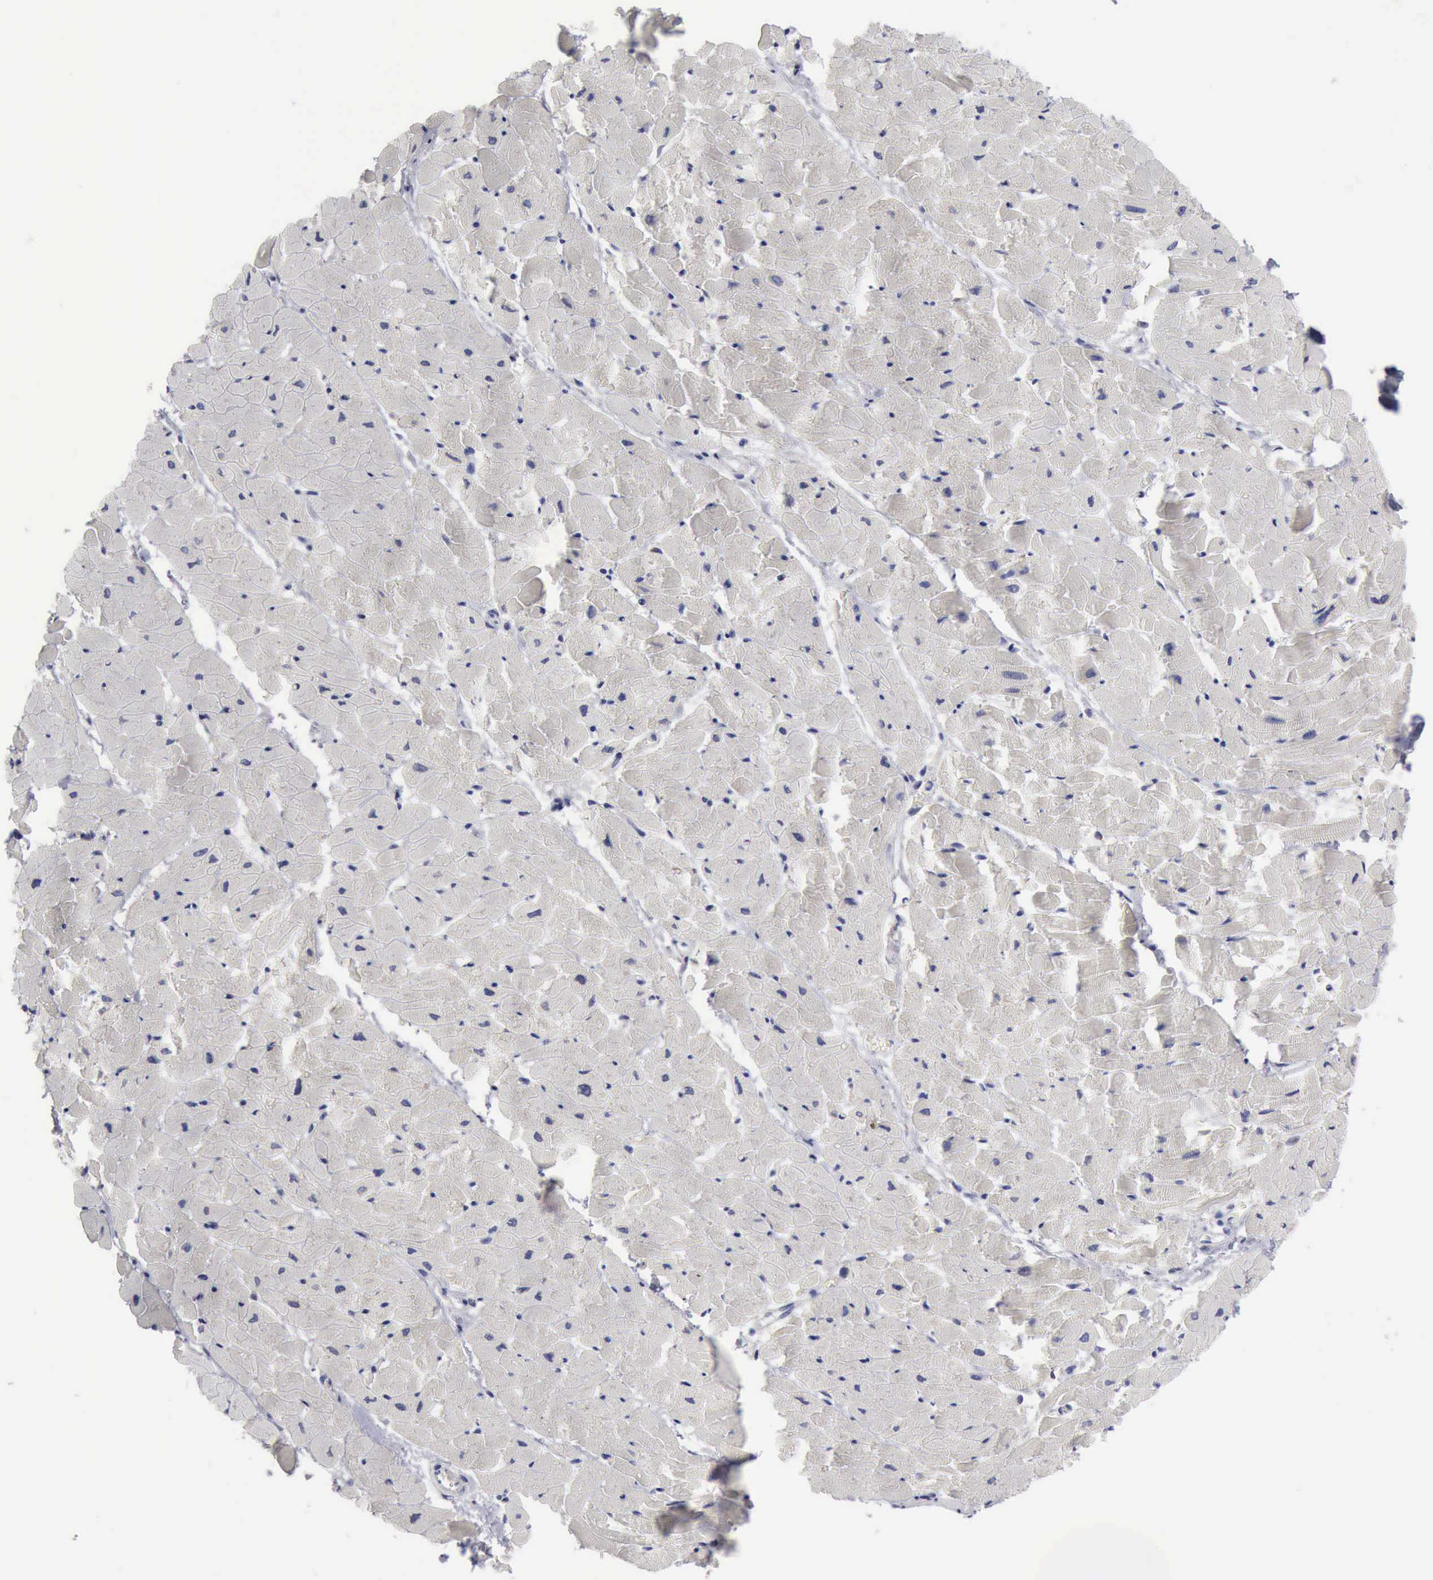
{"staining": {"intensity": "negative", "quantity": "none", "location": "none"}, "tissue": "heart muscle", "cell_type": "Cardiomyocytes", "image_type": "normal", "snomed": [{"axis": "morphology", "description": "Normal tissue, NOS"}, {"axis": "topography", "description": "Heart"}], "caption": "The photomicrograph shows no staining of cardiomyocytes in benign heart muscle.", "gene": "TXLNG", "patient": {"sex": "female", "age": 19}}